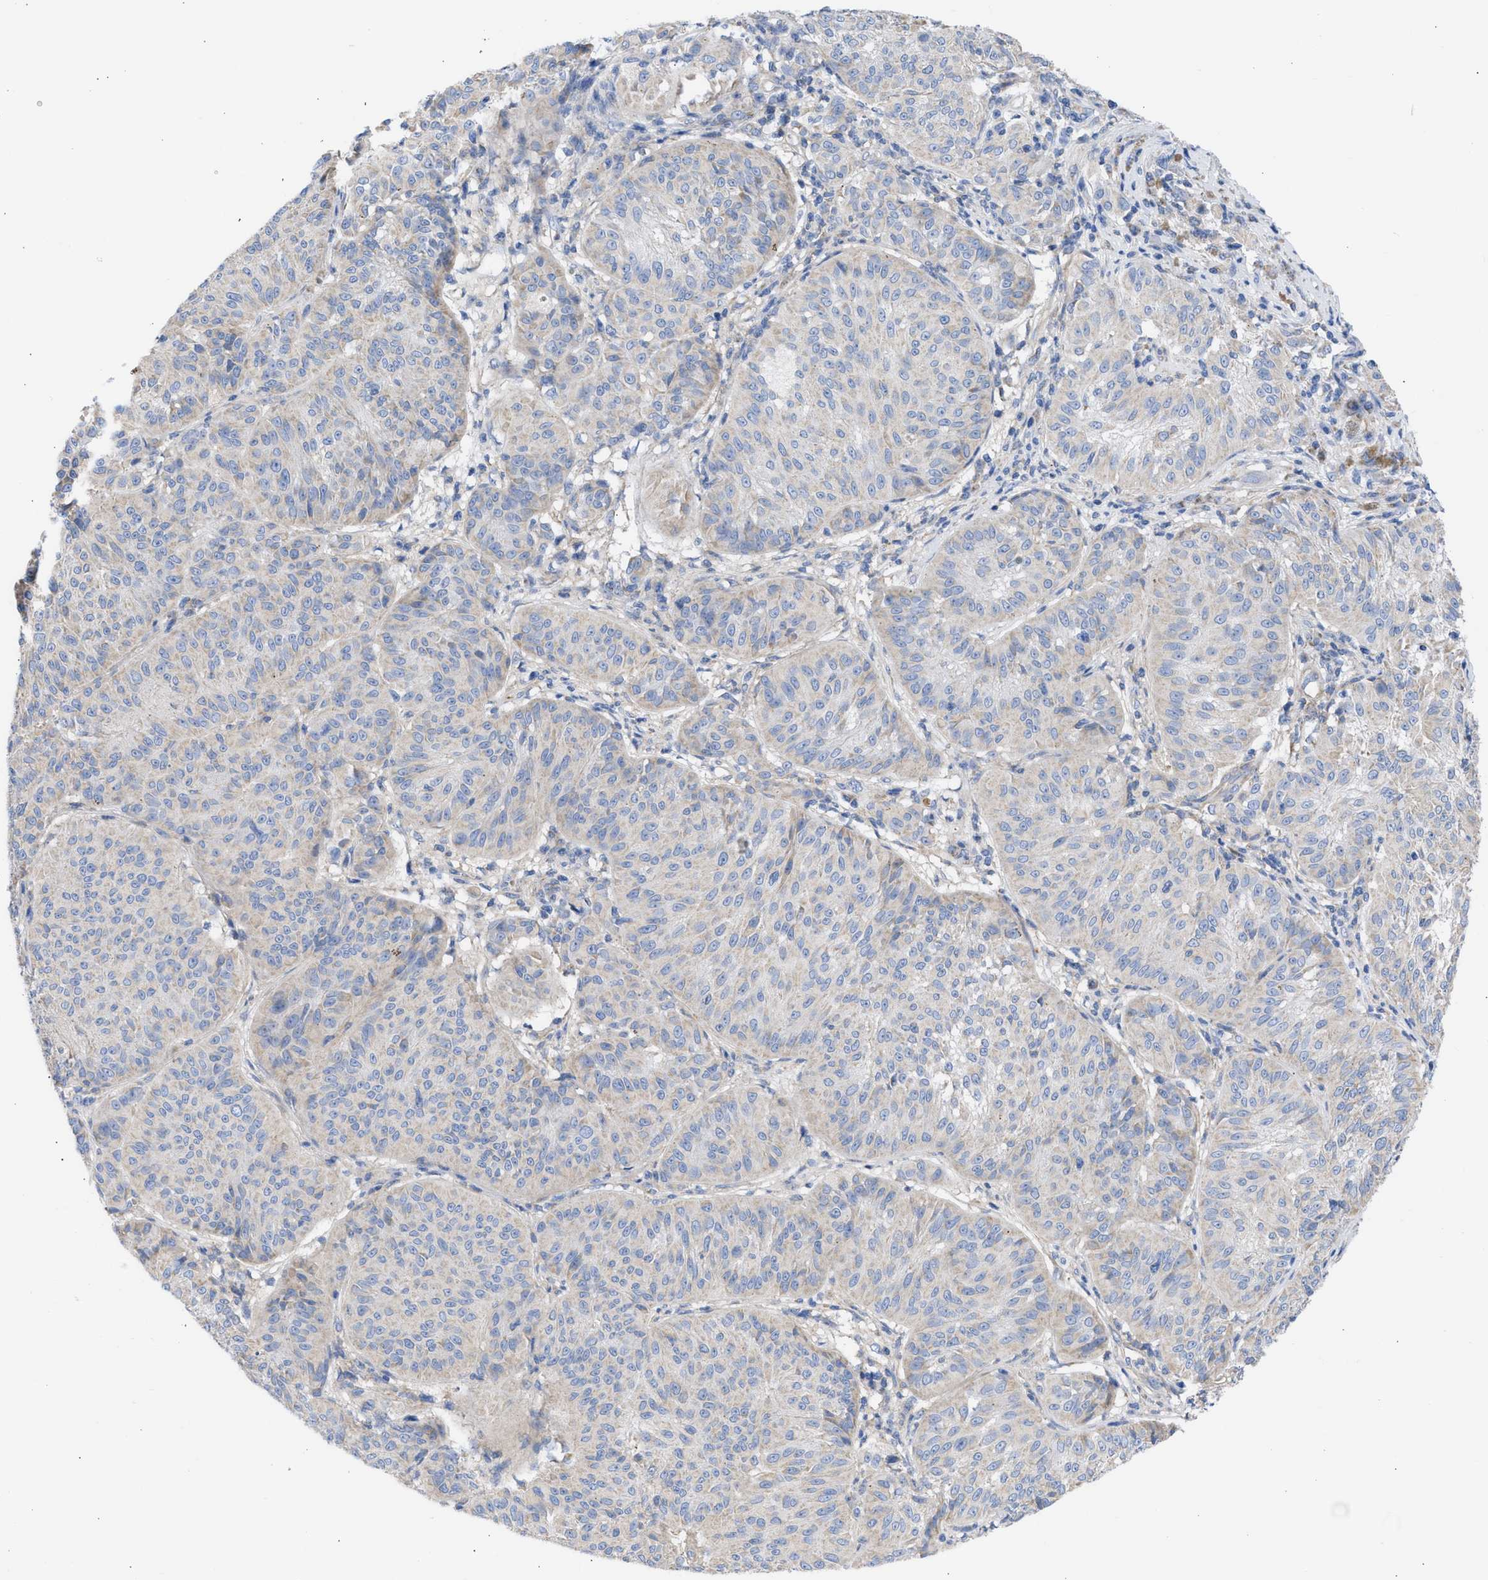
{"staining": {"intensity": "weak", "quantity": "<25%", "location": "cytoplasmic/membranous"}, "tissue": "melanoma", "cell_type": "Tumor cells", "image_type": "cancer", "snomed": [{"axis": "morphology", "description": "Malignant melanoma, NOS"}, {"axis": "topography", "description": "Skin"}], "caption": "Immunohistochemistry of human melanoma shows no expression in tumor cells. (DAB immunohistochemistry (IHC) visualized using brightfield microscopy, high magnification).", "gene": "BTG3", "patient": {"sex": "female", "age": 72}}